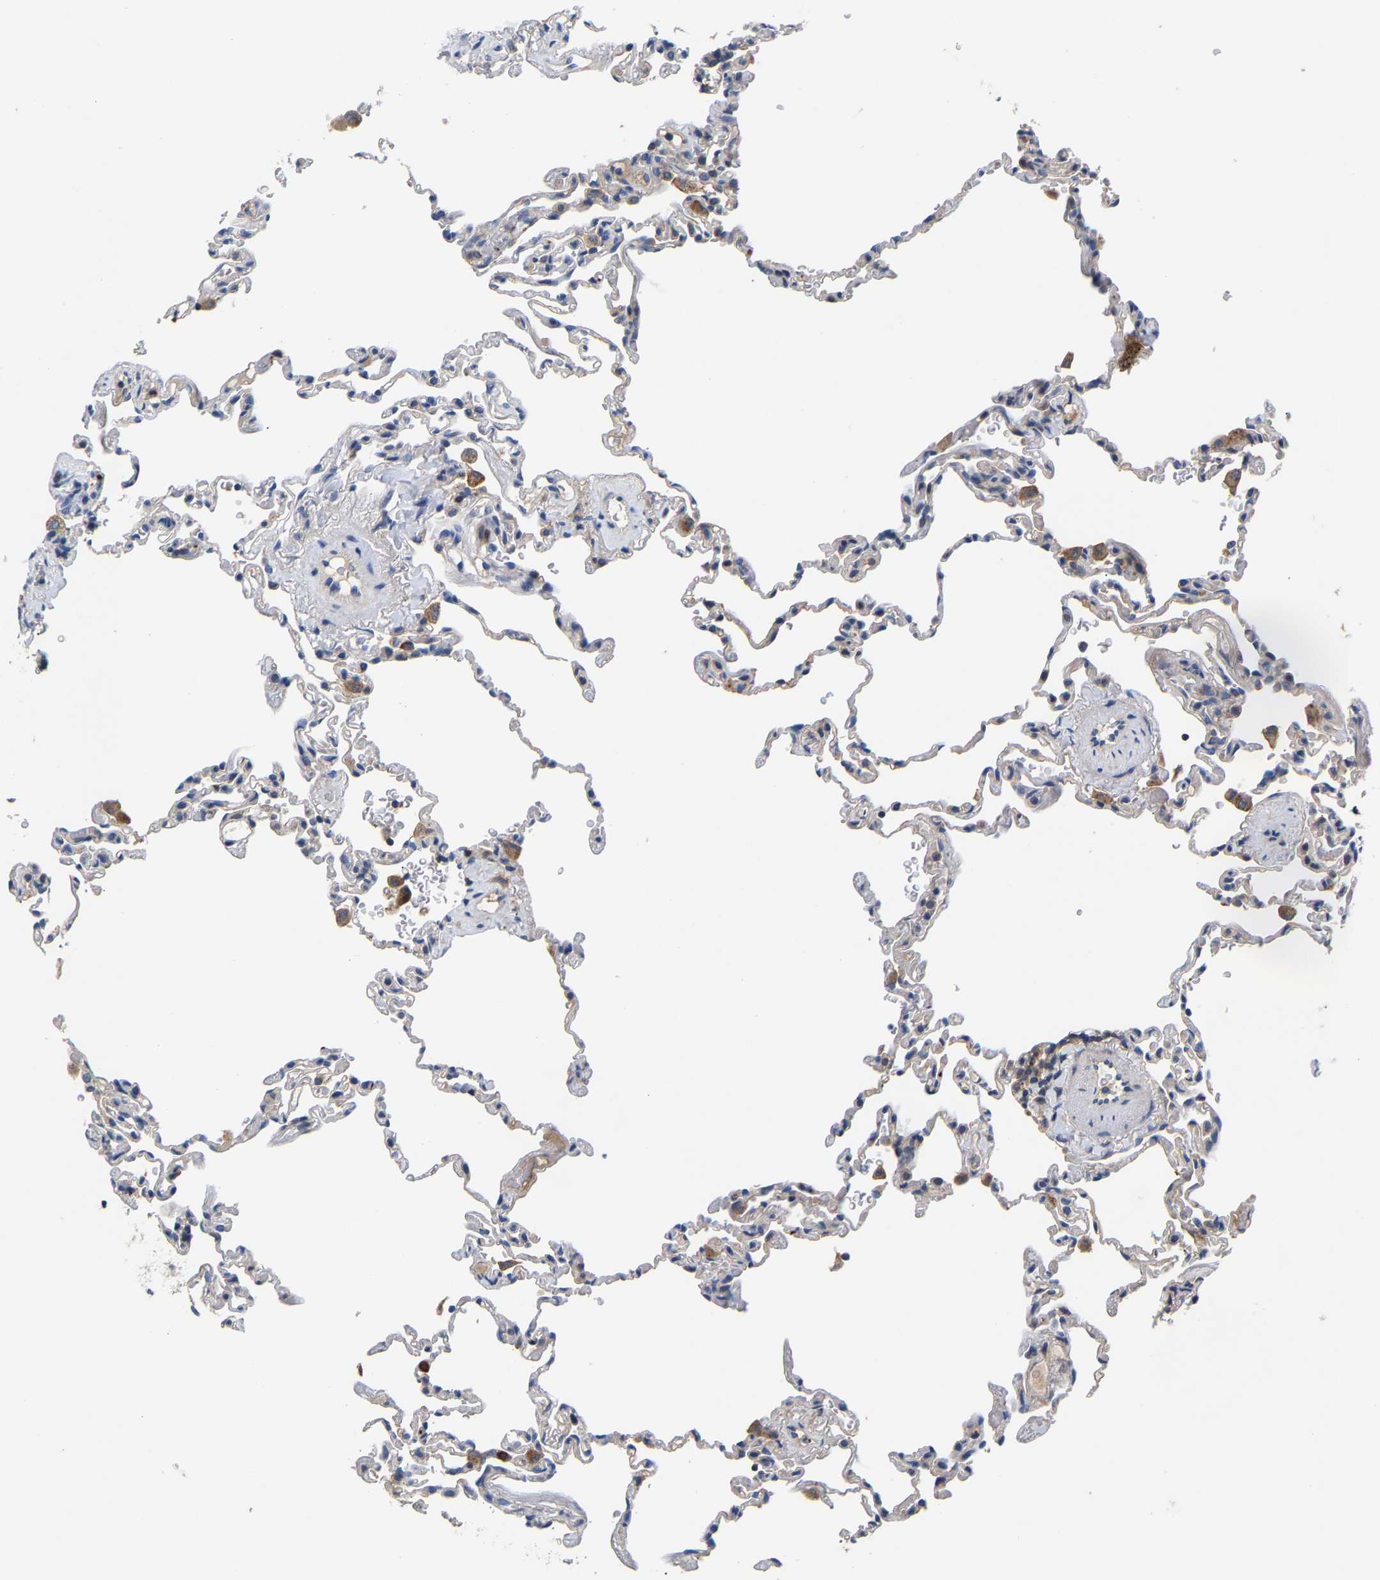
{"staining": {"intensity": "negative", "quantity": "none", "location": "none"}, "tissue": "lung", "cell_type": "Alveolar cells", "image_type": "normal", "snomed": [{"axis": "morphology", "description": "Normal tissue, NOS"}, {"axis": "topography", "description": "Lung"}], "caption": "Histopathology image shows no protein staining in alveolar cells of normal lung.", "gene": "CCDC171", "patient": {"sex": "male", "age": 59}}